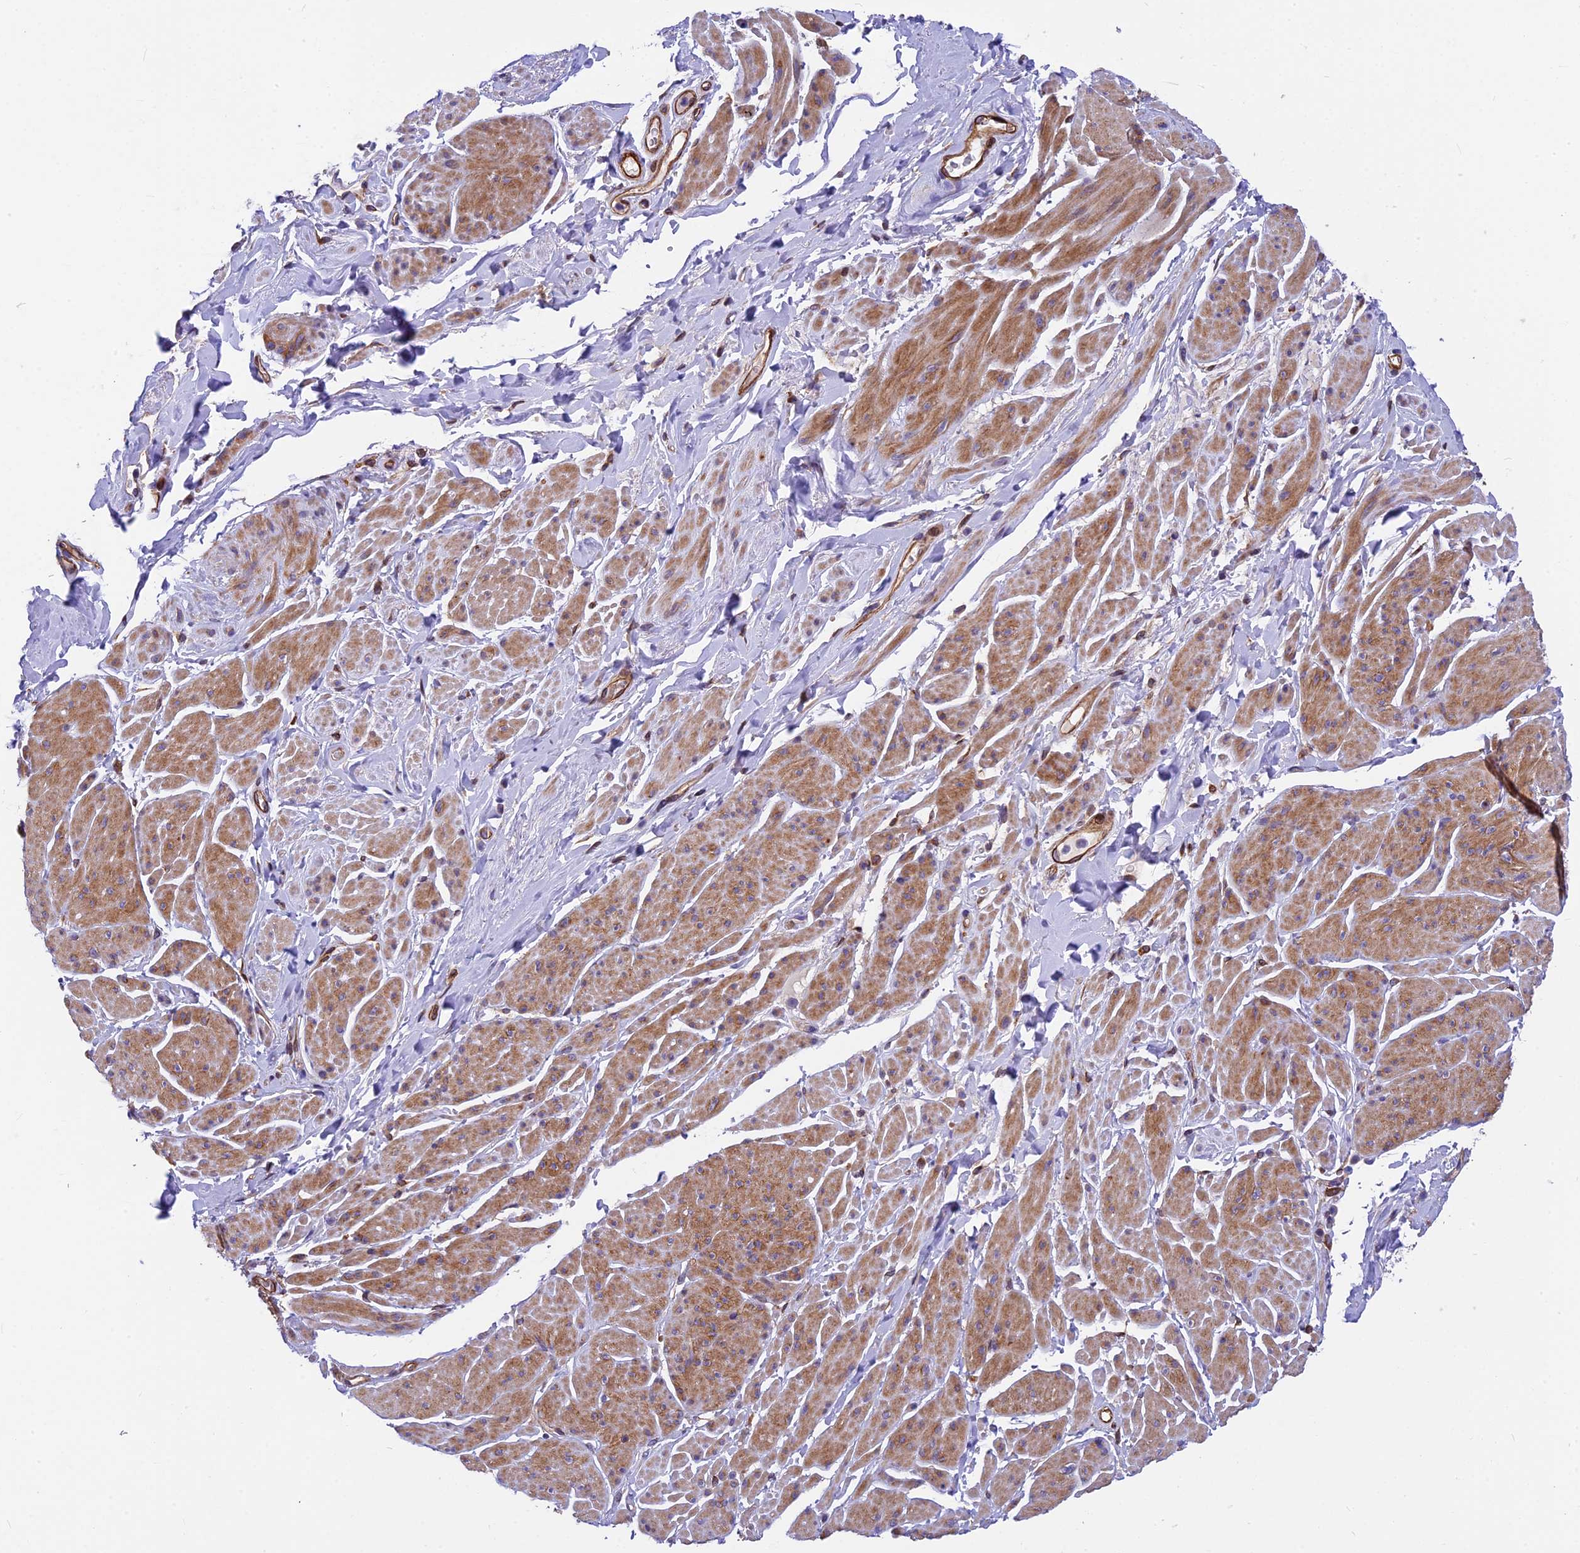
{"staining": {"intensity": "moderate", "quantity": "25%-75%", "location": "cytoplasmic/membranous"}, "tissue": "smooth muscle", "cell_type": "Smooth muscle cells", "image_type": "normal", "snomed": [{"axis": "morphology", "description": "Normal tissue, NOS"}, {"axis": "topography", "description": "Smooth muscle"}, {"axis": "topography", "description": "Peripheral nerve tissue"}], "caption": "Smooth muscle cells exhibit medium levels of moderate cytoplasmic/membranous staining in about 25%-75% of cells in normal smooth muscle. The staining was performed using DAB to visualize the protein expression in brown, while the nuclei were stained in blue with hematoxylin (Magnification: 20x).", "gene": "MED20", "patient": {"sex": "male", "age": 69}}